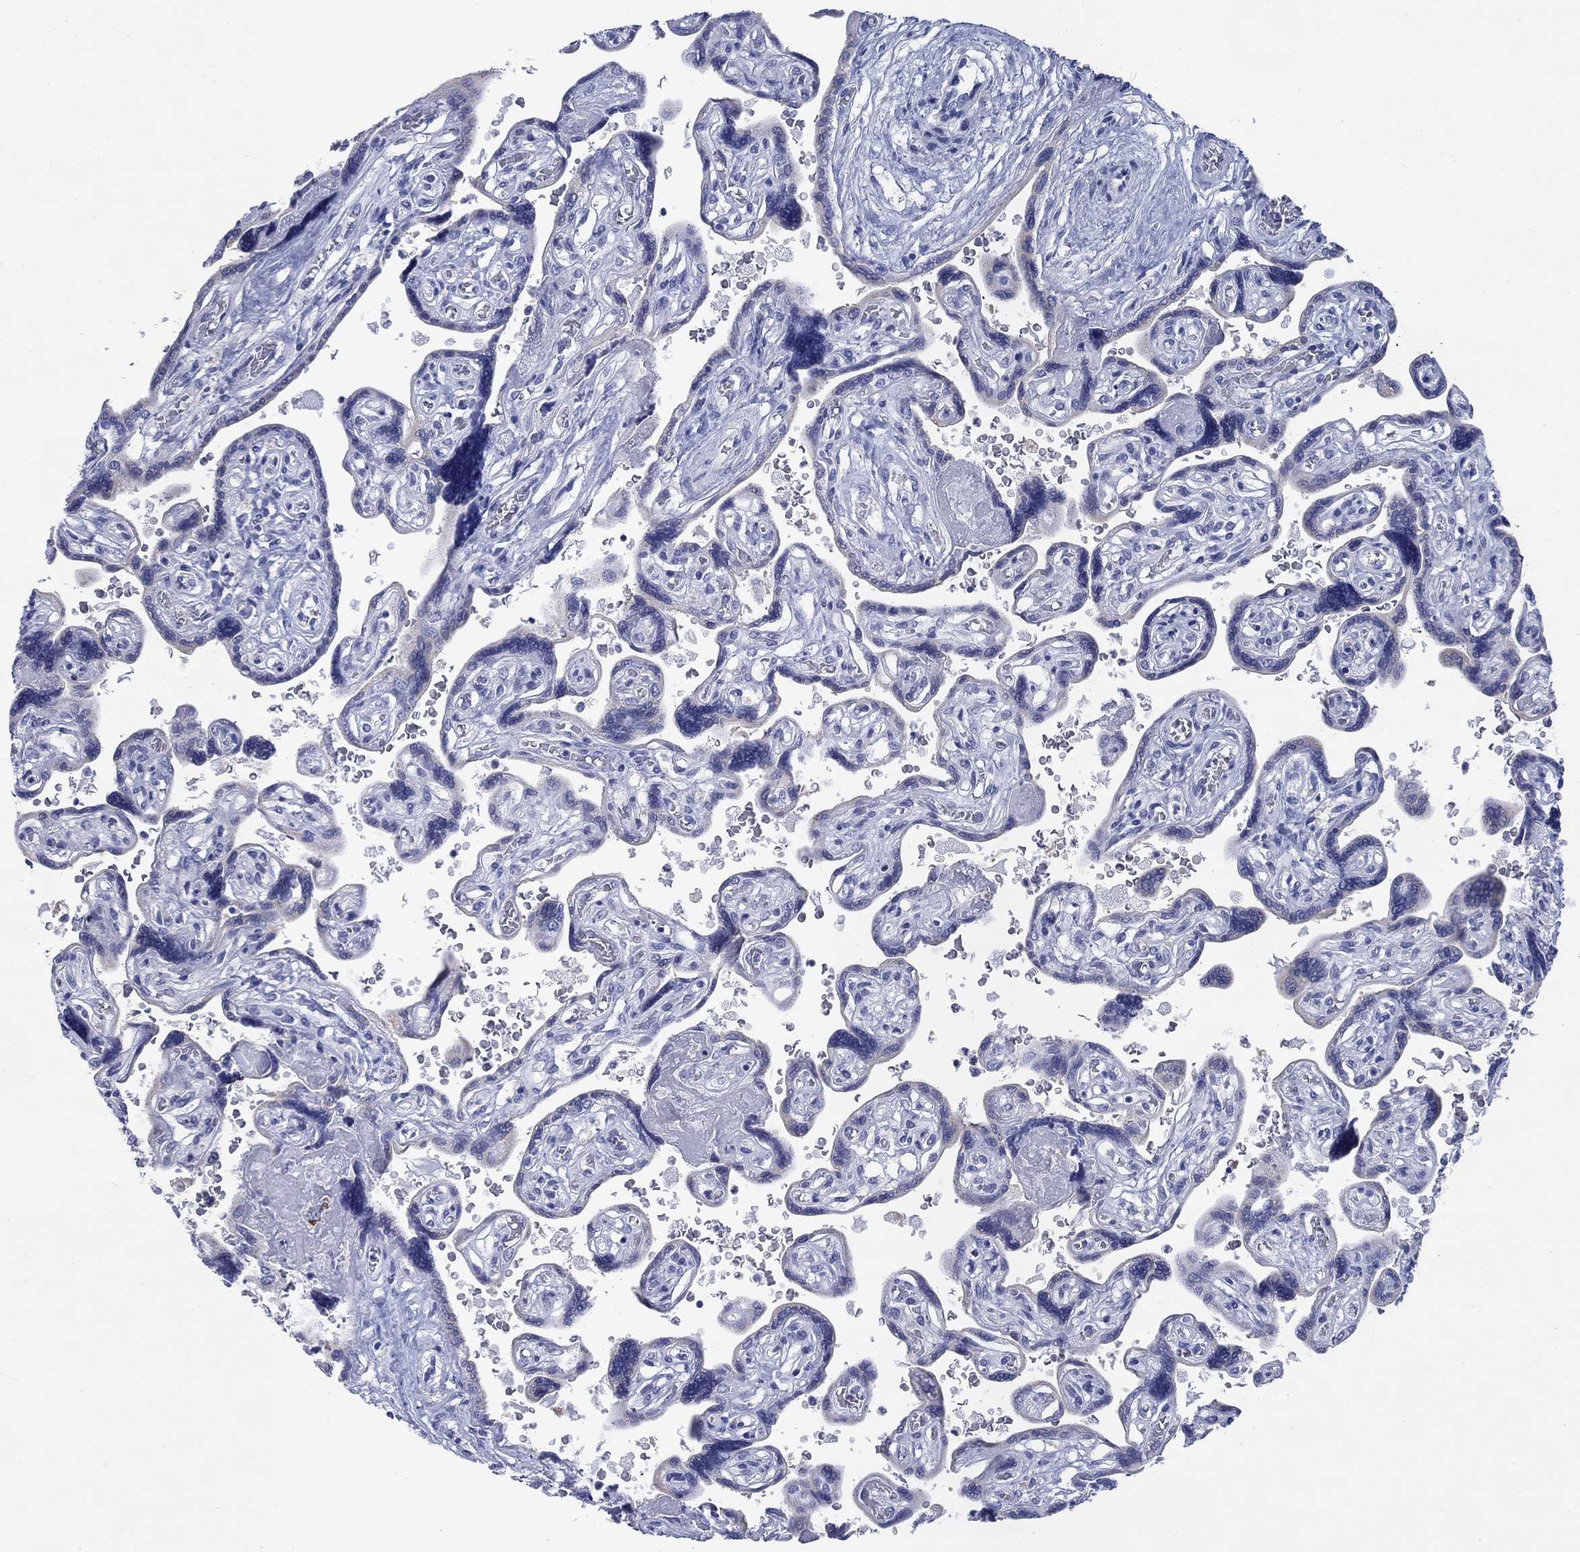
{"staining": {"intensity": "negative", "quantity": "none", "location": "none"}, "tissue": "placenta", "cell_type": "Decidual cells", "image_type": "normal", "snomed": [{"axis": "morphology", "description": "Normal tissue, NOS"}, {"axis": "topography", "description": "Placenta"}], "caption": "An immunohistochemistry (IHC) photomicrograph of benign placenta is shown. There is no staining in decidual cells of placenta.", "gene": "SCCPDH", "patient": {"sex": "female", "age": 32}}